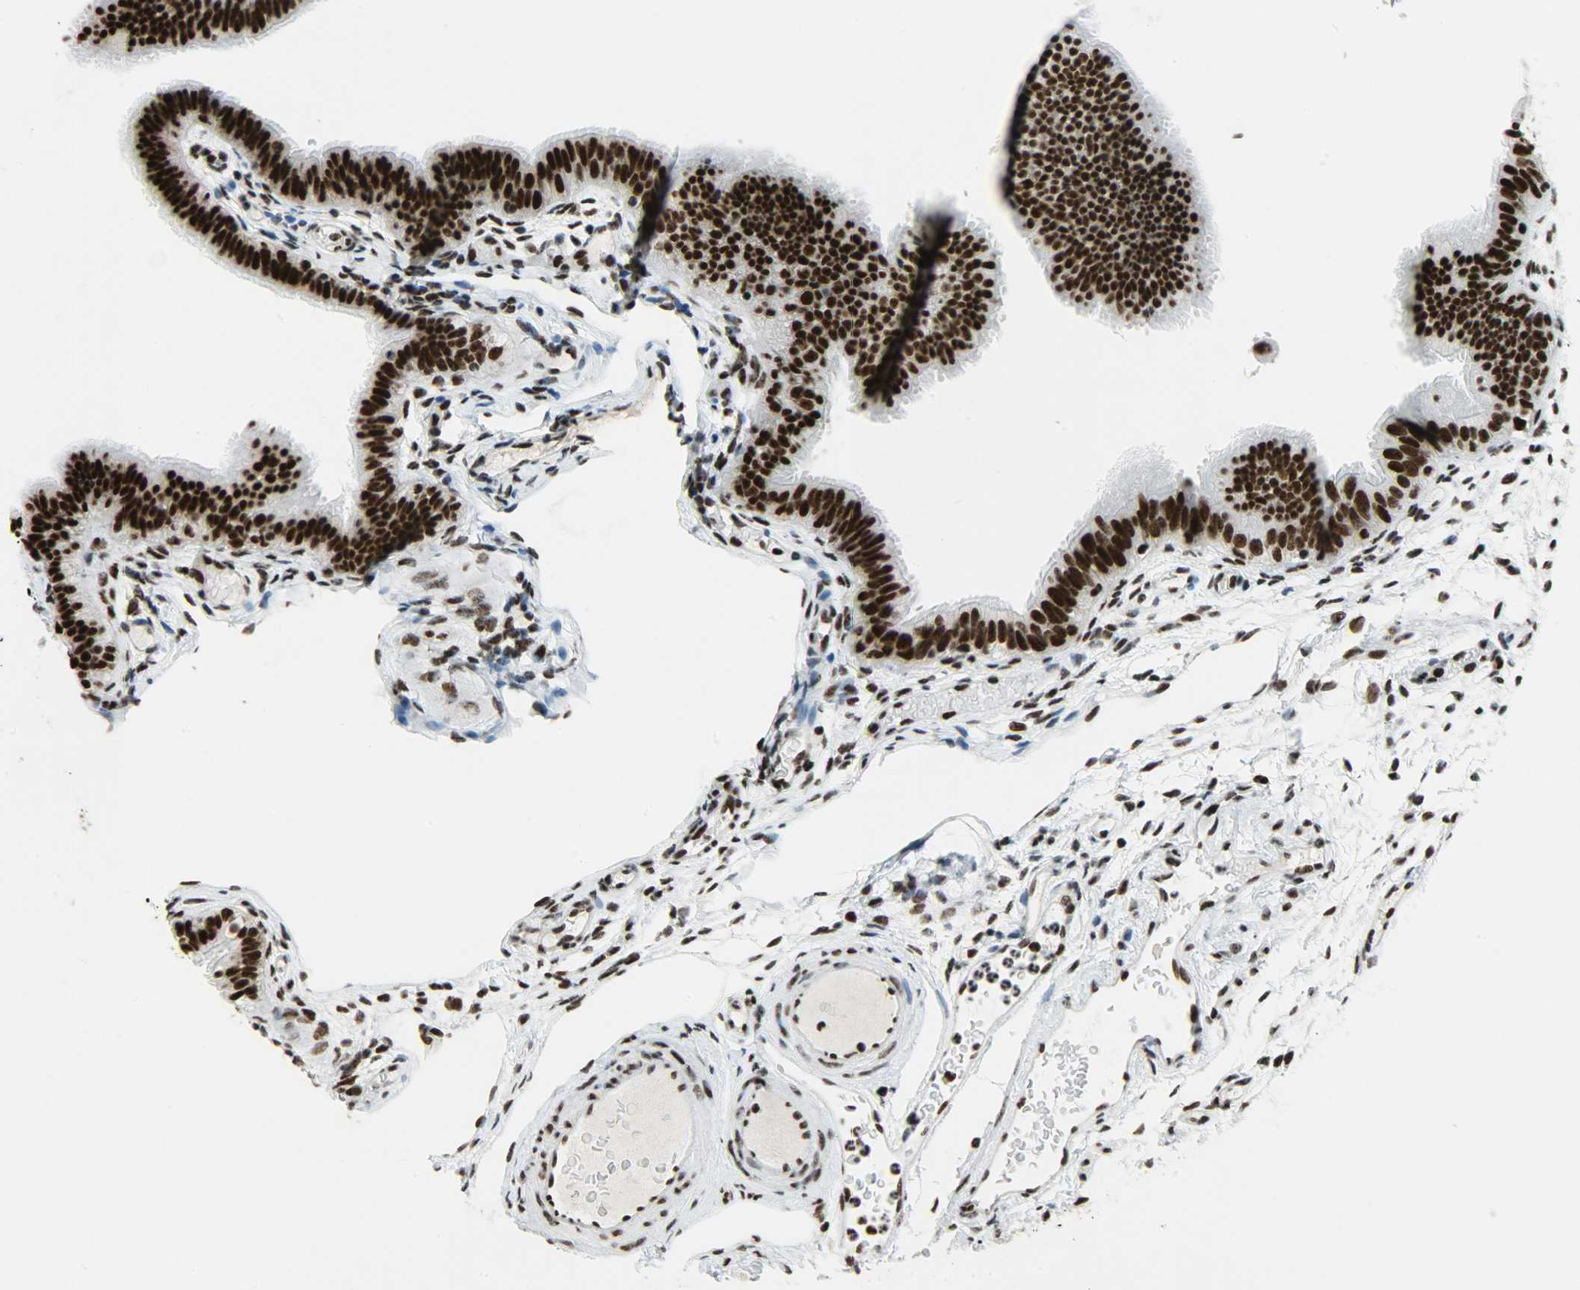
{"staining": {"intensity": "strong", "quantity": ">75%", "location": "nuclear"}, "tissue": "fallopian tube", "cell_type": "Glandular cells", "image_type": "normal", "snomed": [{"axis": "morphology", "description": "Normal tissue, NOS"}, {"axis": "morphology", "description": "Dermoid, NOS"}, {"axis": "topography", "description": "Fallopian tube"}], "caption": "Glandular cells demonstrate high levels of strong nuclear expression in approximately >75% of cells in benign human fallopian tube.", "gene": "SNRPA", "patient": {"sex": "female", "age": 33}}